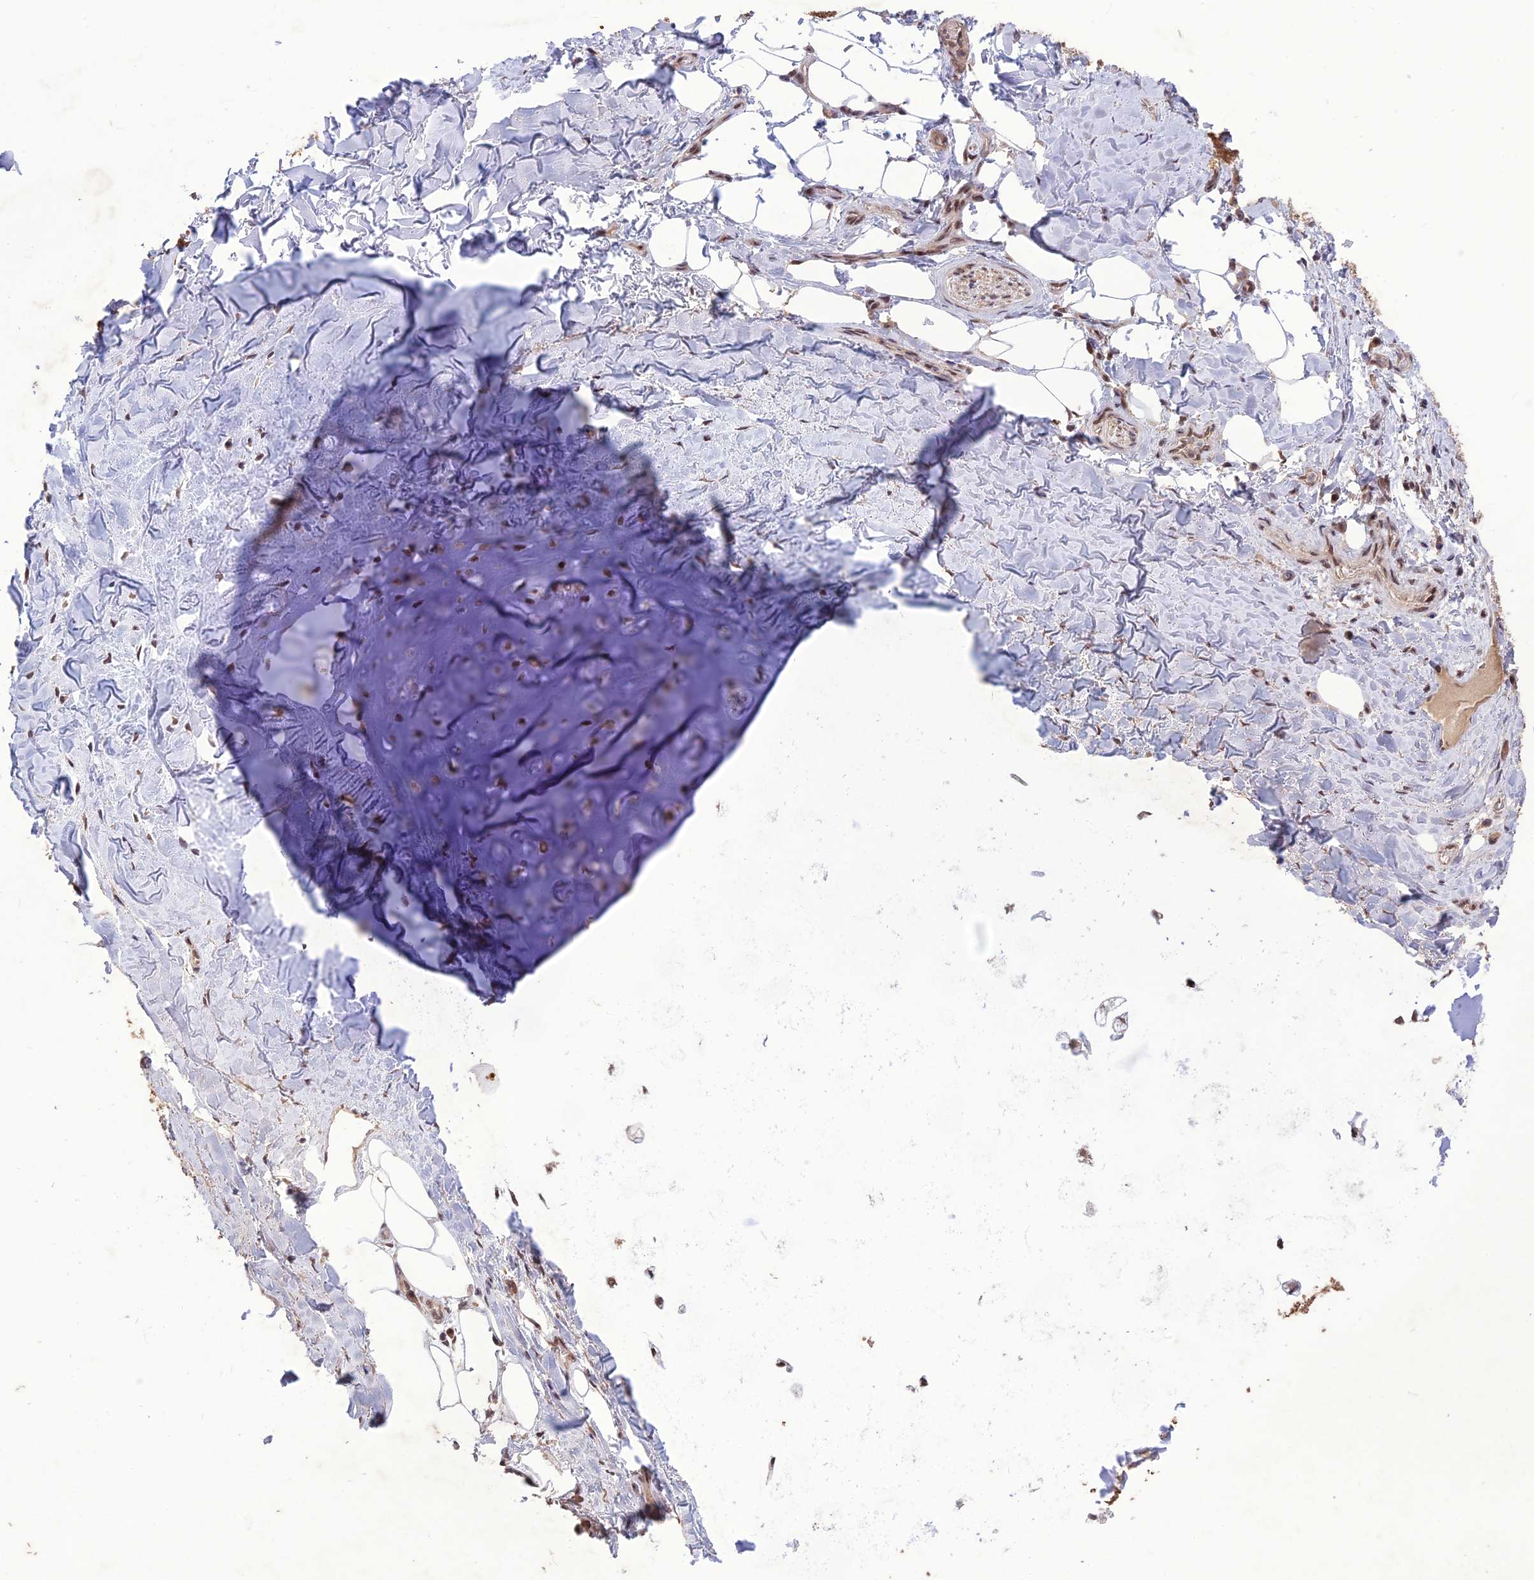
{"staining": {"intensity": "moderate", "quantity": ">75%", "location": "nuclear"}, "tissue": "adipose tissue", "cell_type": "Adipocytes", "image_type": "normal", "snomed": [{"axis": "morphology", "description": "Normal tissue, NOS"}, {"axis": "topography", "description": "Lymph node"}, {"axis": "topography", "description": "Cartilage tissue"}, {"axis": "topography", "description": "Bronchus"}], "caption": "The micrograph reveals immunohistochemical staining of unremarkable adipose tissue. There is moderate nuclear staining is appreciated in approximately >75% of adipocytes.", "gene": "DIS3", "patient": {"sex": "male", "age": 63}}